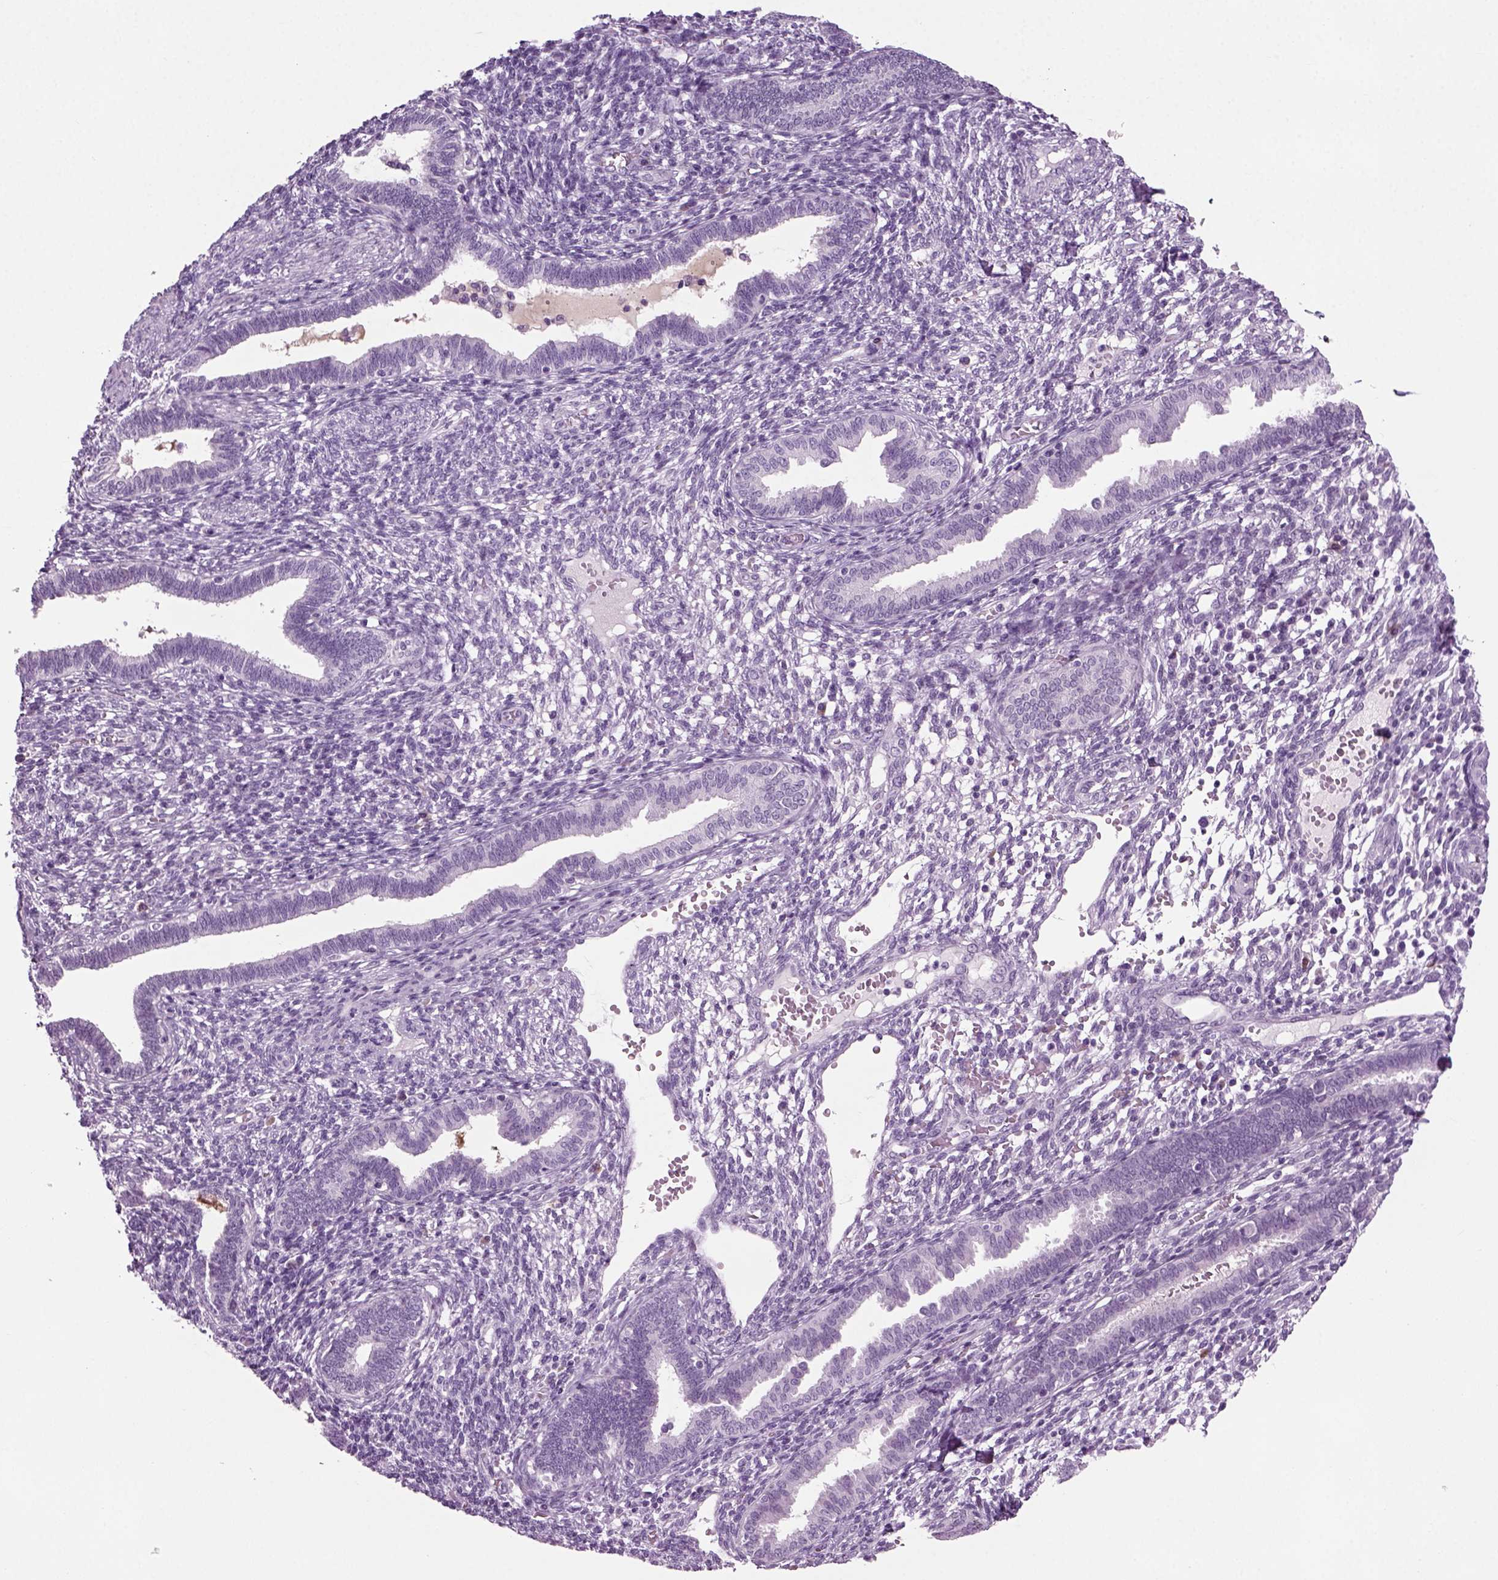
{"staining": {"intensity": "negative", "quantity": "none", "location": "none"}, "tissue": "endometrium", "cell_type": "Cells in endometrial stroma", "image_type": "normal", "snomed": [{"axis": "morphology", "description": "Normal tissue, NOS"}, {"axis": "topography", "description": "Endometrium"}], "caption": "Immunohistochemistry image of unremarkable human endometrium stained for a protein (brown), which shows no staining in cells in endometrial stroma.", "gene": "PRLH", "patient": {"sex": "female", "age": 42}}